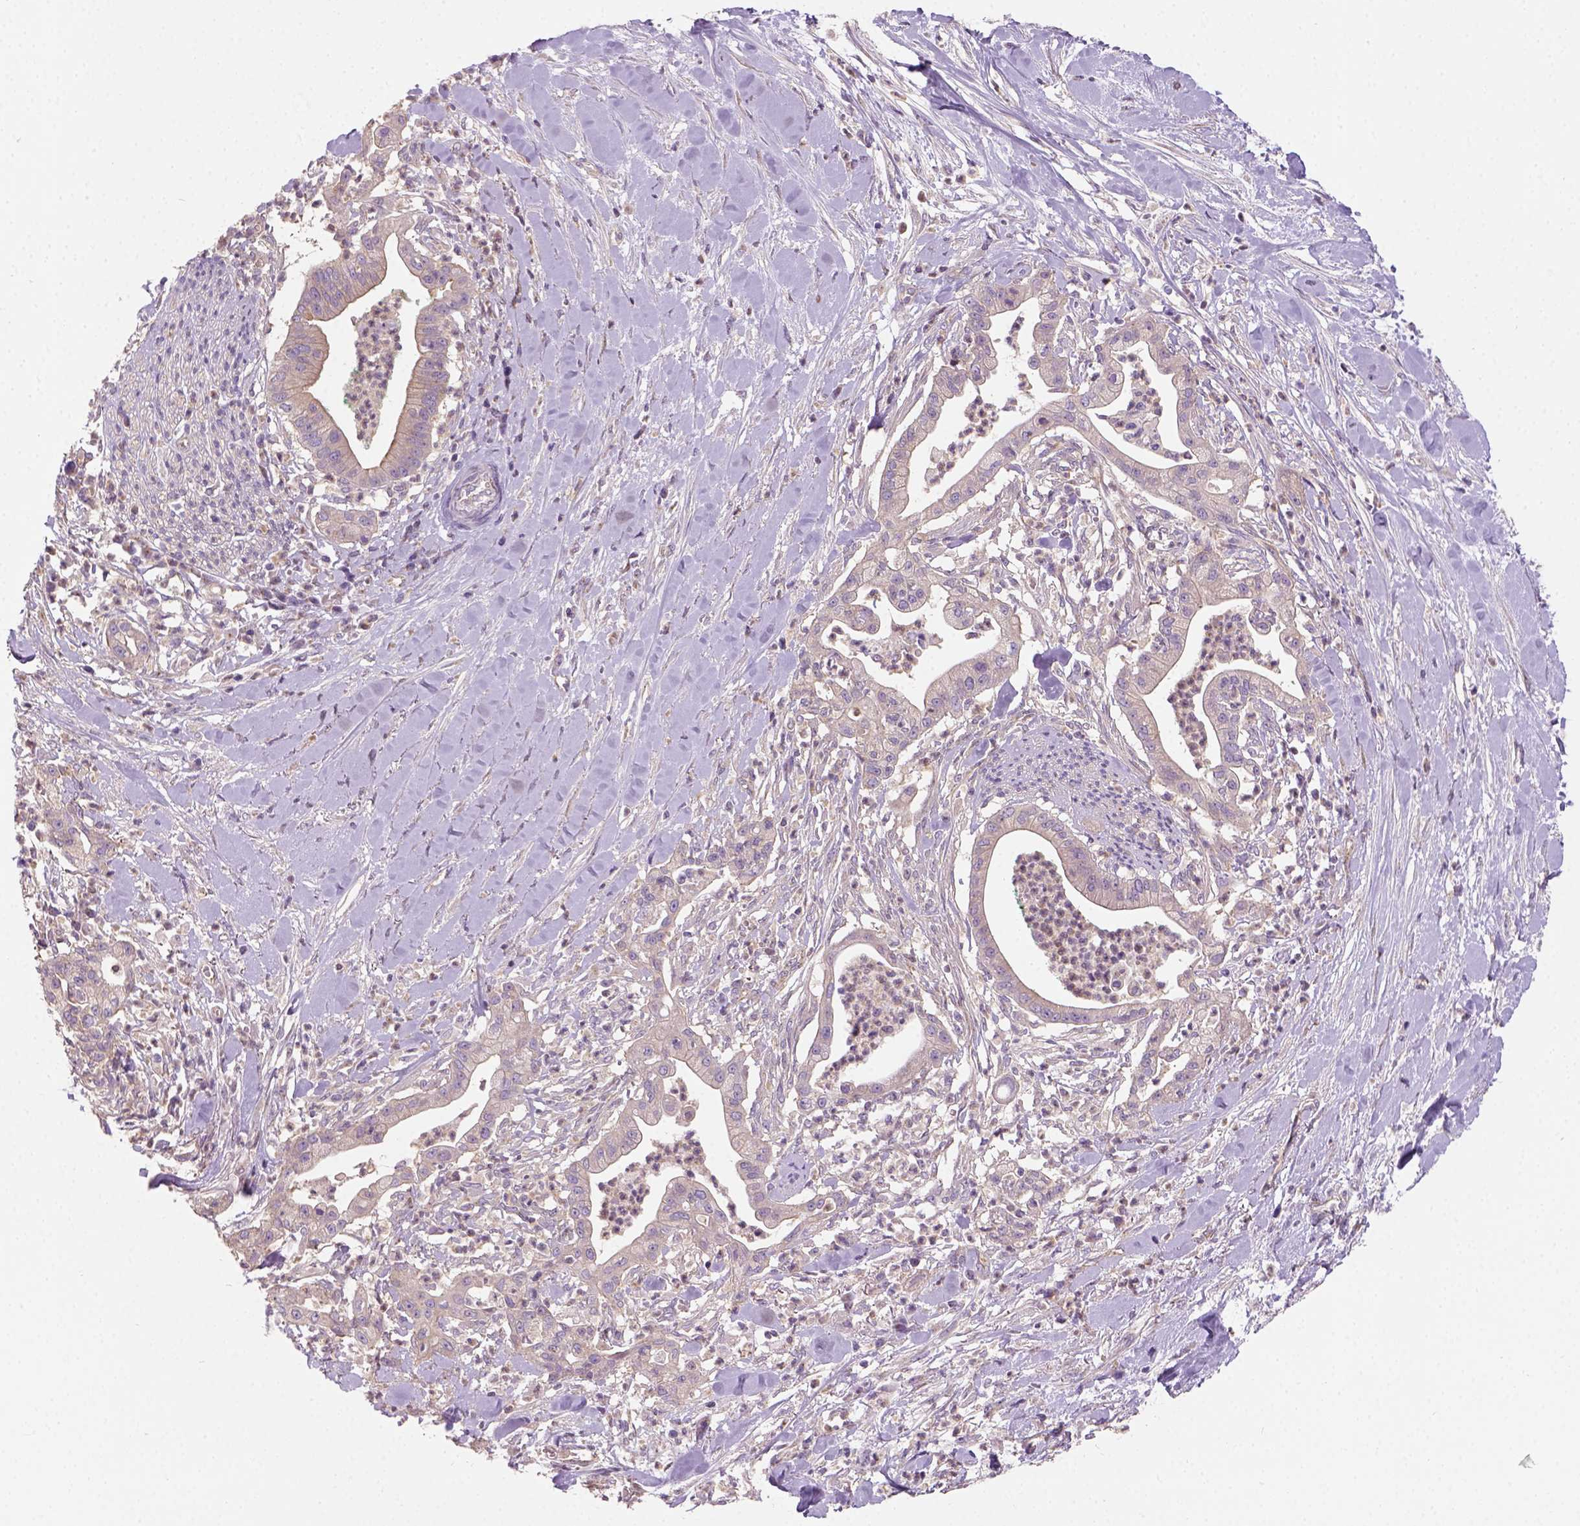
{"staining": {"intensity": "weak", "quantity": ">75%", "location": "cytoplasmic/membranous"}, "tissue": "pancreatic cancer", "cell_type": "Tumor cells", "image_type": "cancer", "snomed": [{"axis": "morphology", "description": "Normal tissue, NOS"}, {"axis": "morphology", "description": "Adenocarcinoma, NOS"}, {"axis": "topography", "description": "Lymph node"}, {"axis": "topography", "description": "Pancreas"}], "caption": "High-power microscopy captured an immunohistochemistry micrograph of pancreatic cancer (adenocarcinoma), revealing weak cytoplasmic/membranous positivity in approximately >75% of tumor cells.", "gene": "CRACR2A", "patient": {"sex": "female", "age": 58}}